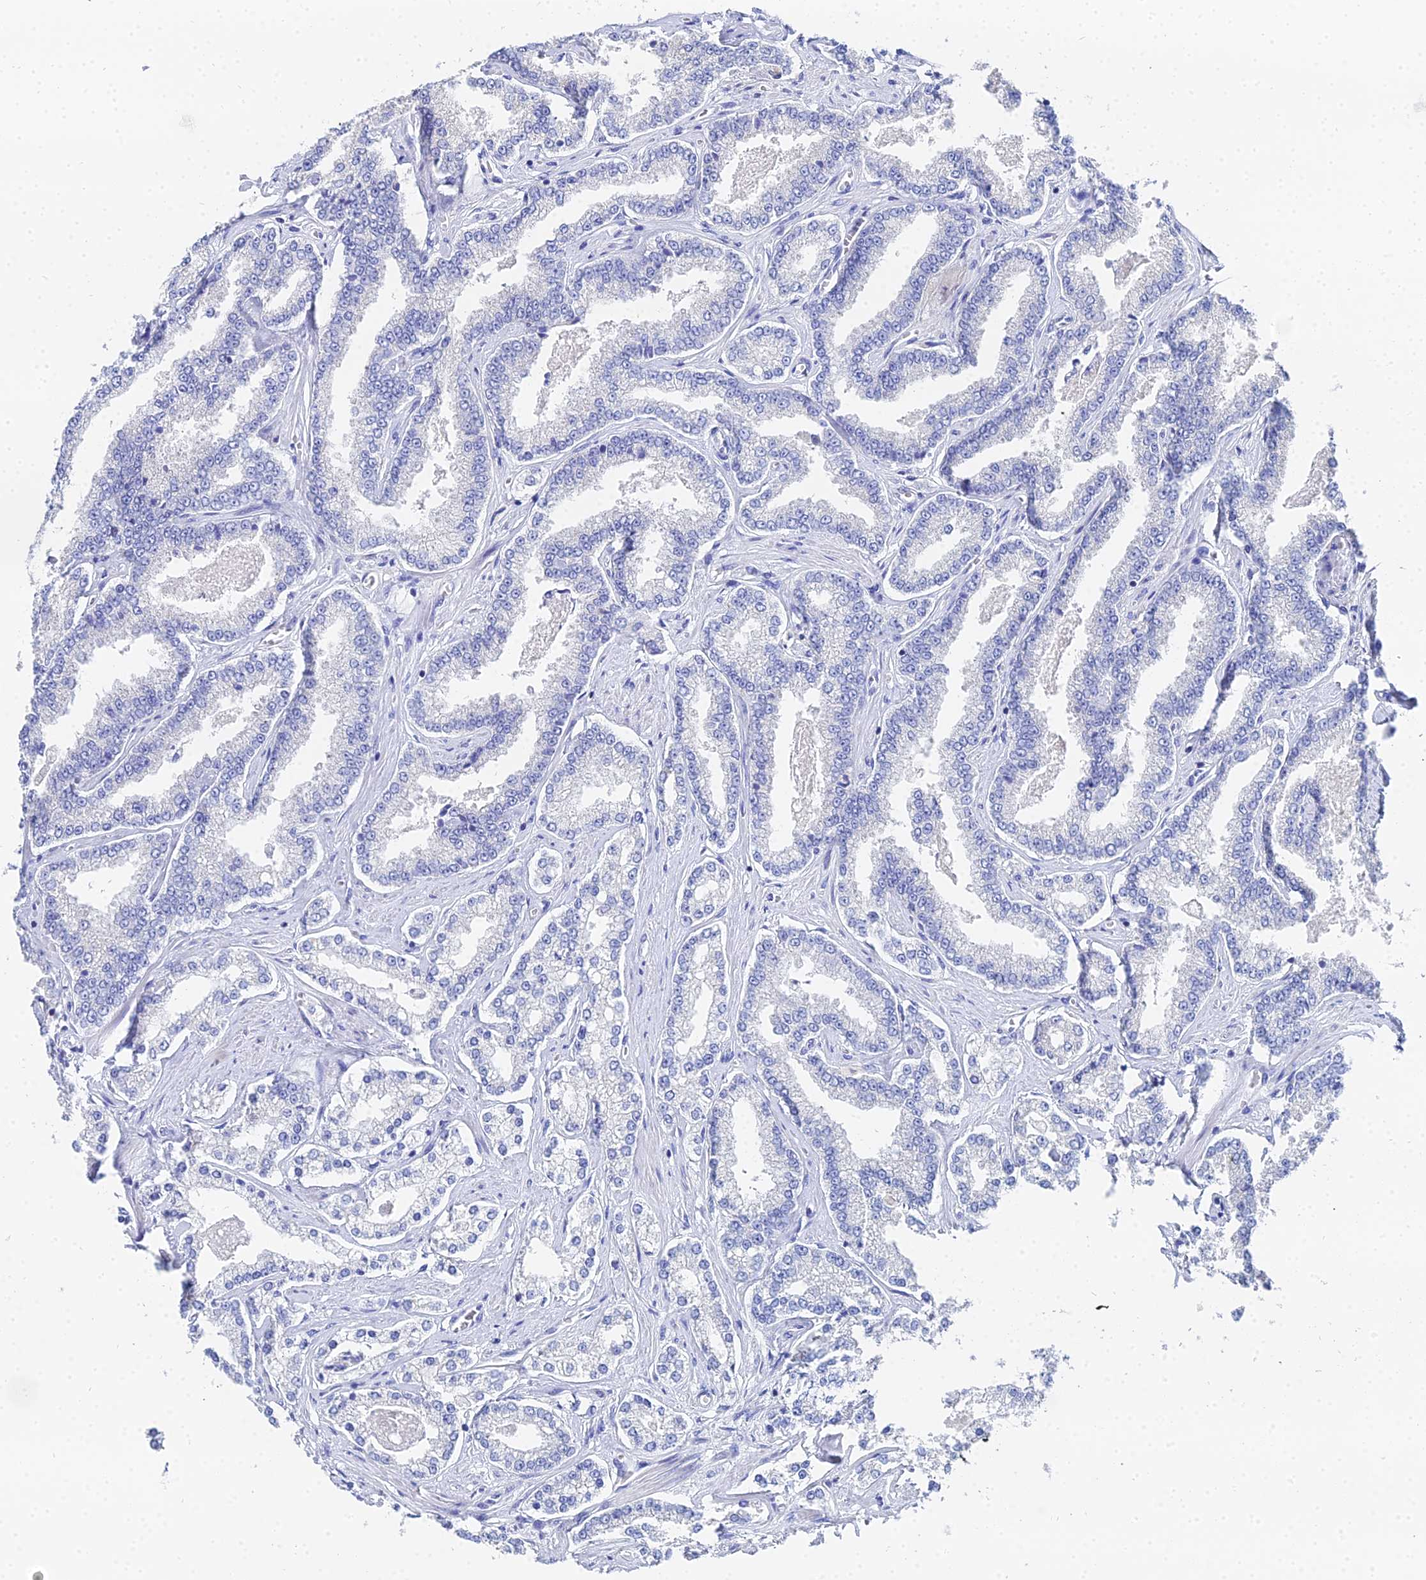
{"staining": {"intensity": "negative", "quantity": "none", "location": "none"}, "tissue": "prostate cancer", "cell_type": "Tumor cells", "image_type": "cancer", "snomed": [{"axis": "morphology", "description": "Normal tissue, NOS"}, {"axis": "morphology", "description": "Adenocarcinoma, High grade"}, {"axis": "topography", "description": "Prostate"}], "caption": "Tumor cells are negative for protein expression in human prostate cancer (high-grade adenocarcinoma).", "gene": "OCM", "patient": {"sex": "male", "age": 83}}